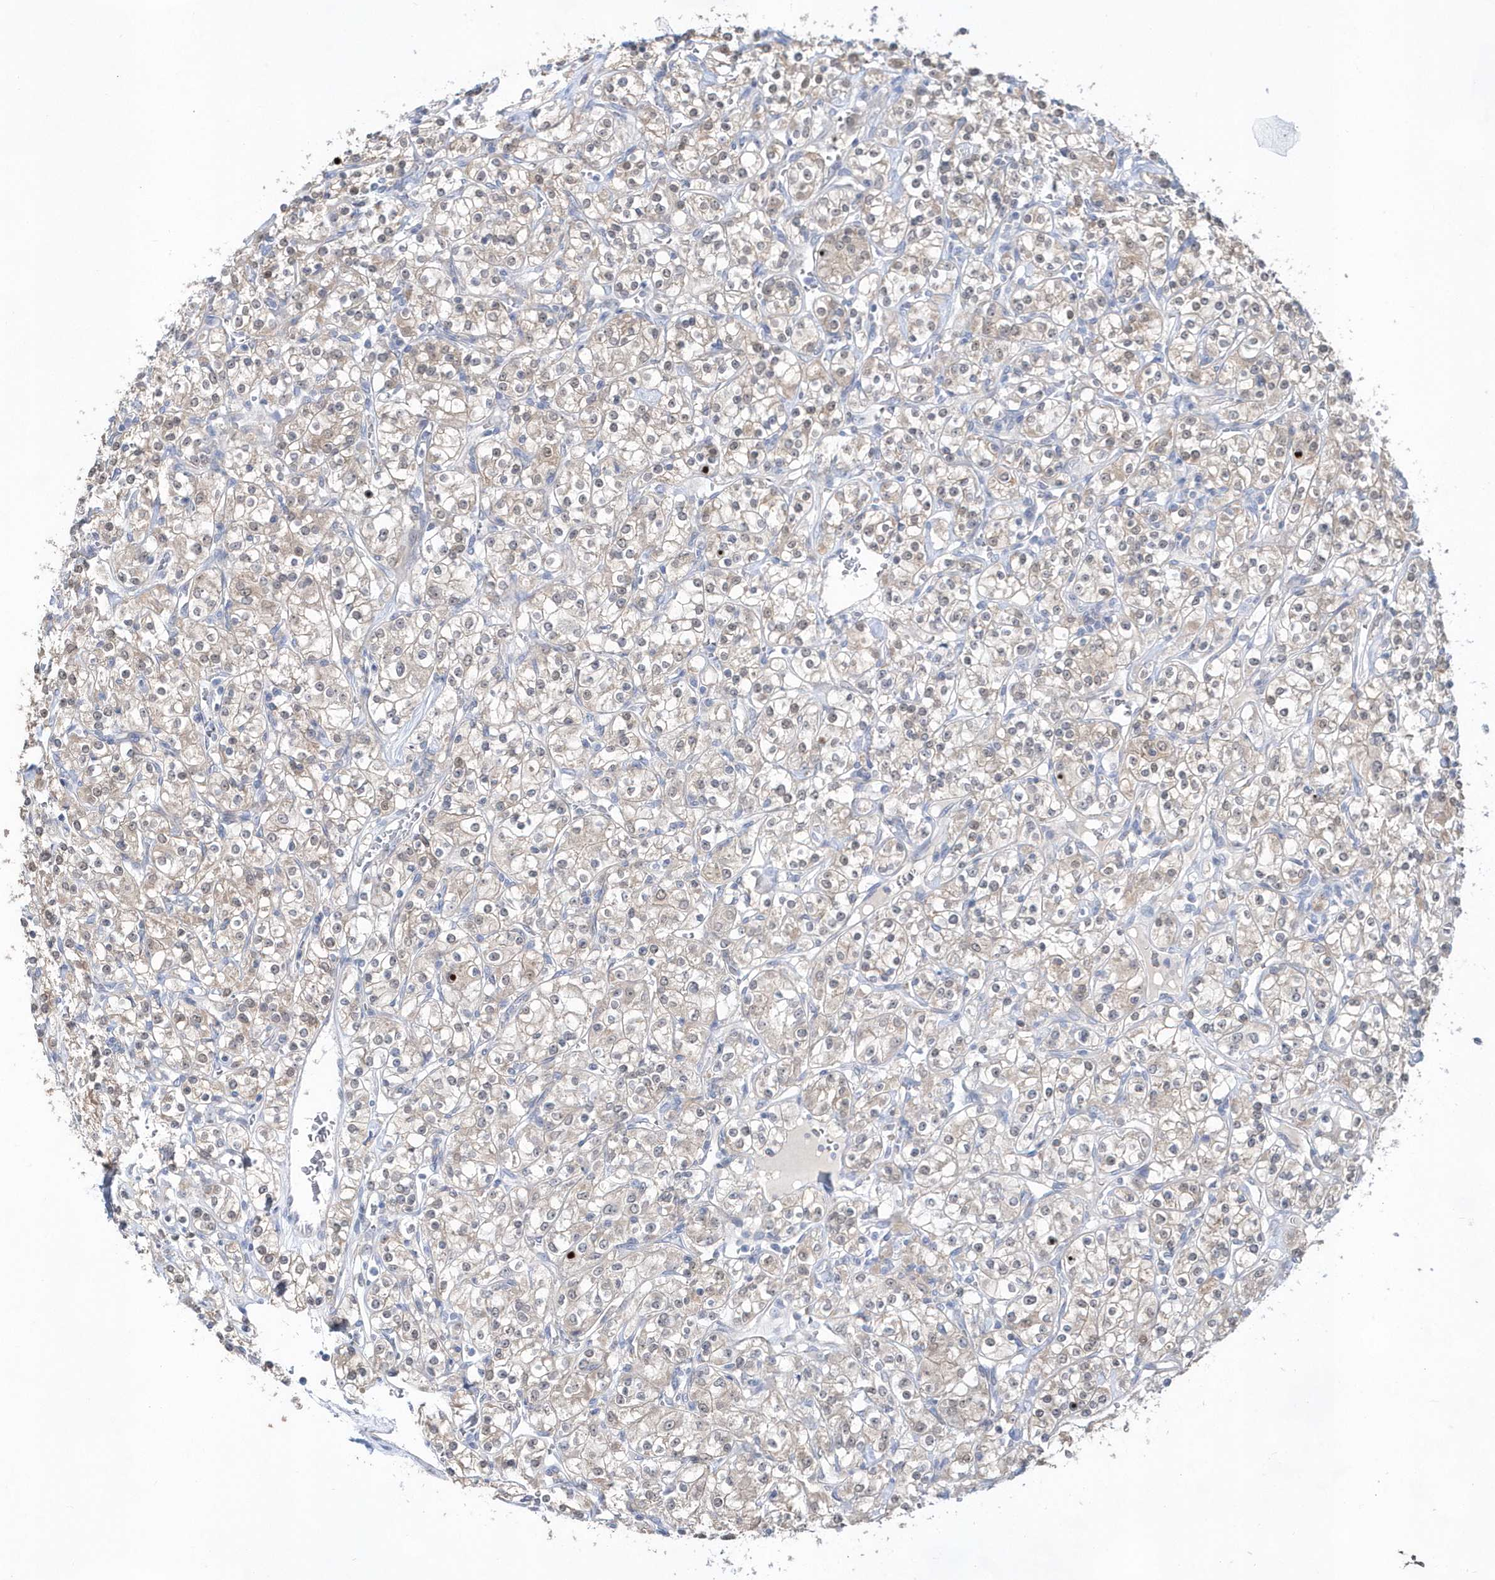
{"staining": {"intensity": "weak", "quantity": ">75%", "location": "cytoplasmic/membranous"}, "tissue": "renal cancer", "cell_type": "Tumor cells", "image_type": "cancer", "snomed": [{"axis": "morphology", "description": "Adenocarcinoma, NOS"}, {"axis": "topography", "description": "Kidney"}], "caption": "Renal cancer (adenocarcinoma) stained for a protein (brown) reveals weak cytoplasmic/membranous positive staining in approximately >75% of tumor cells.", "gene": "BDH2", "patient": {"sex": "male", "age": 77}}